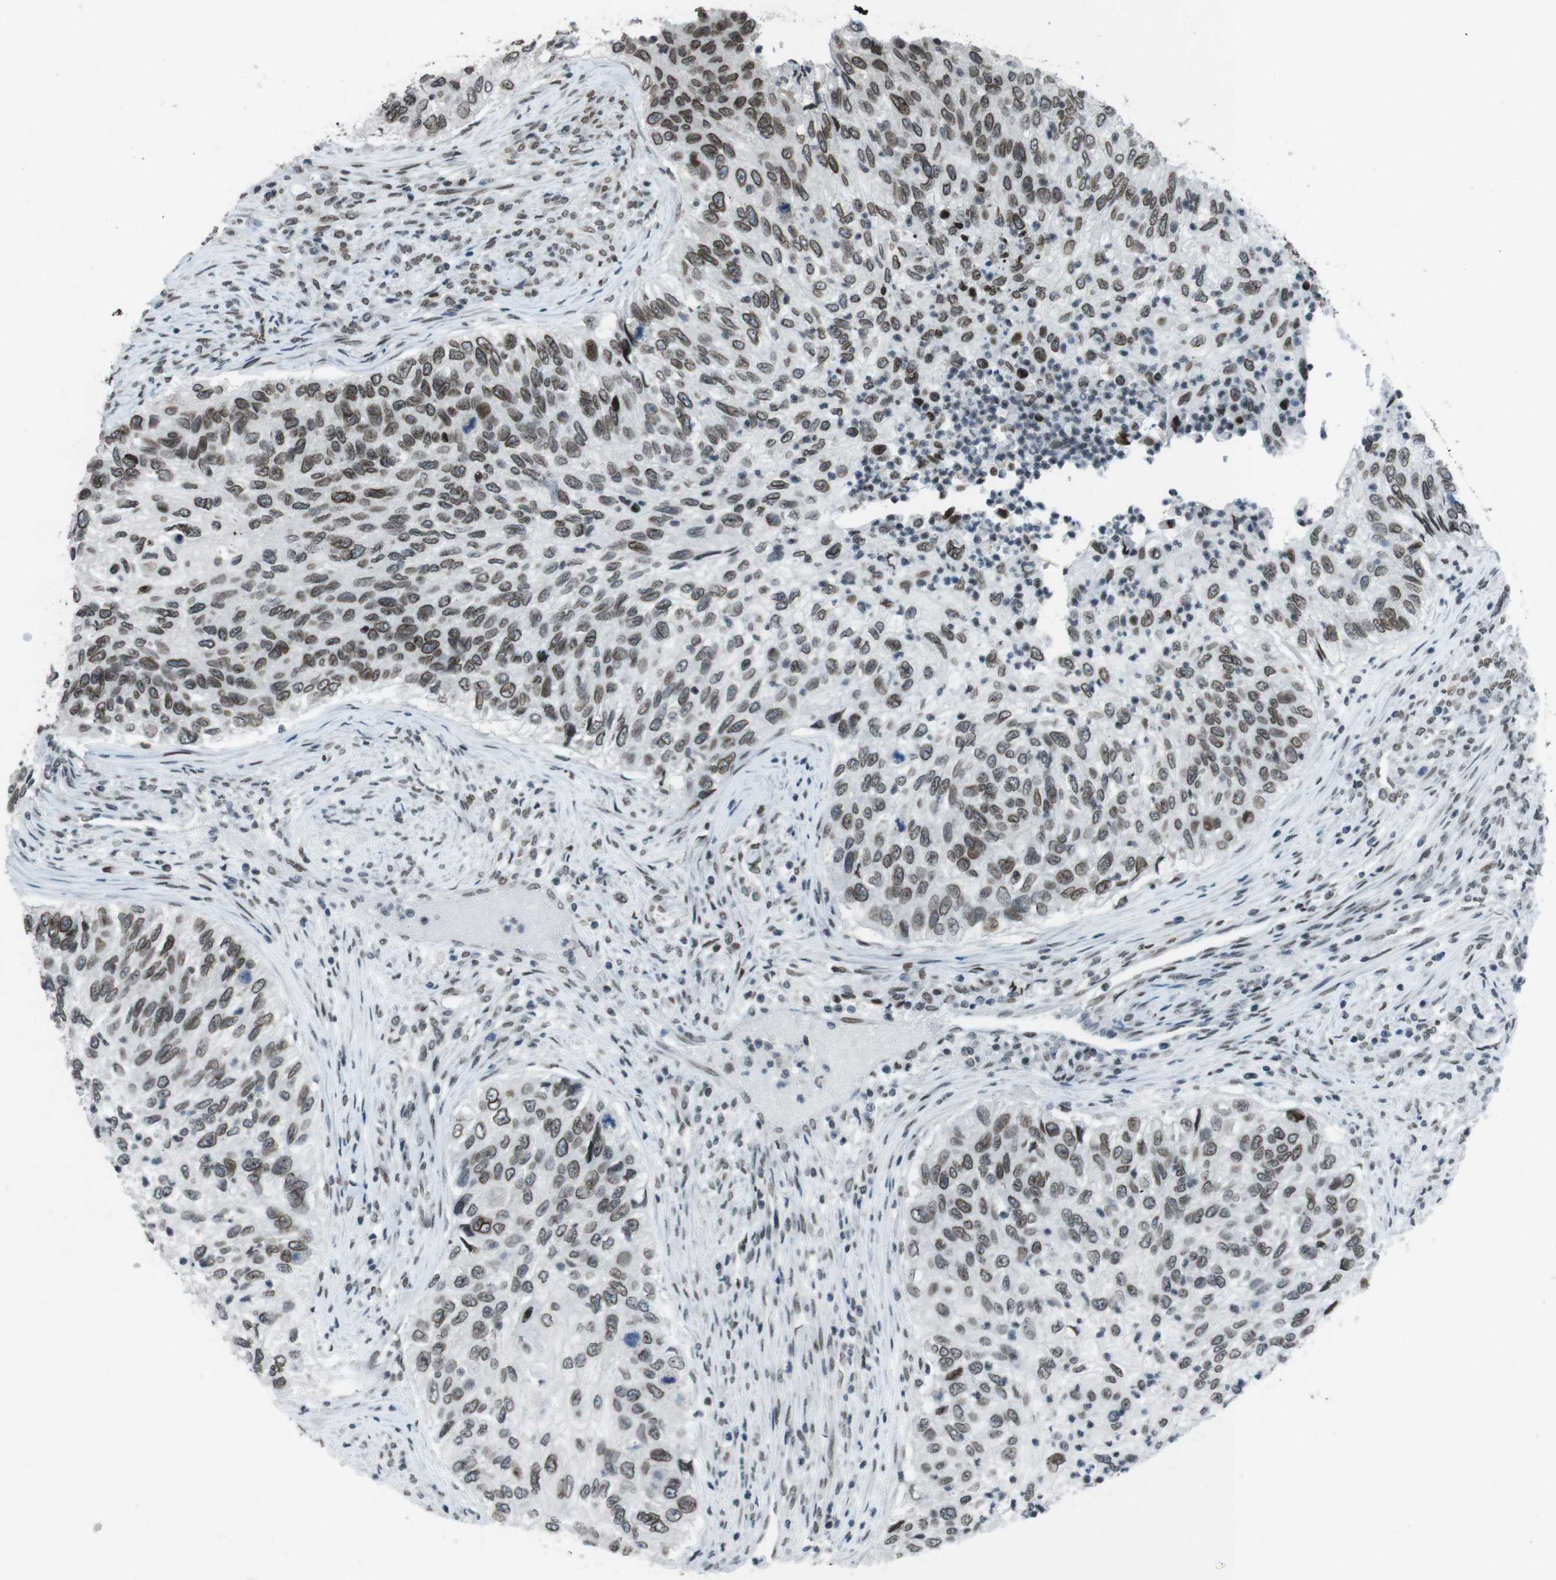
{"staining": {"intensity": "moderate", "quantity": ">75%", "location": "cytoplasmic/membranous,nuclear"}, "tissue": "urothelial cancer", "cell_type": "Tumor cells", "image_type": "cancer", "snomed": [{"axis": "morphology", "description": "Urothelial carcinoma, High grade"}, {"axis": "topography", "description": "Urinary bladder"}], "caption": "DAB (3,3'-diaminobenzidine) immunohistochemical staining of human urothelial carcinoma (high-grade) displays moderate cytoplasmic/membranous and nuclear protein expression in about >75% of tumor cells.", "gene": "MAD1L1", "patient": {"sex": "female", "age": 60}}